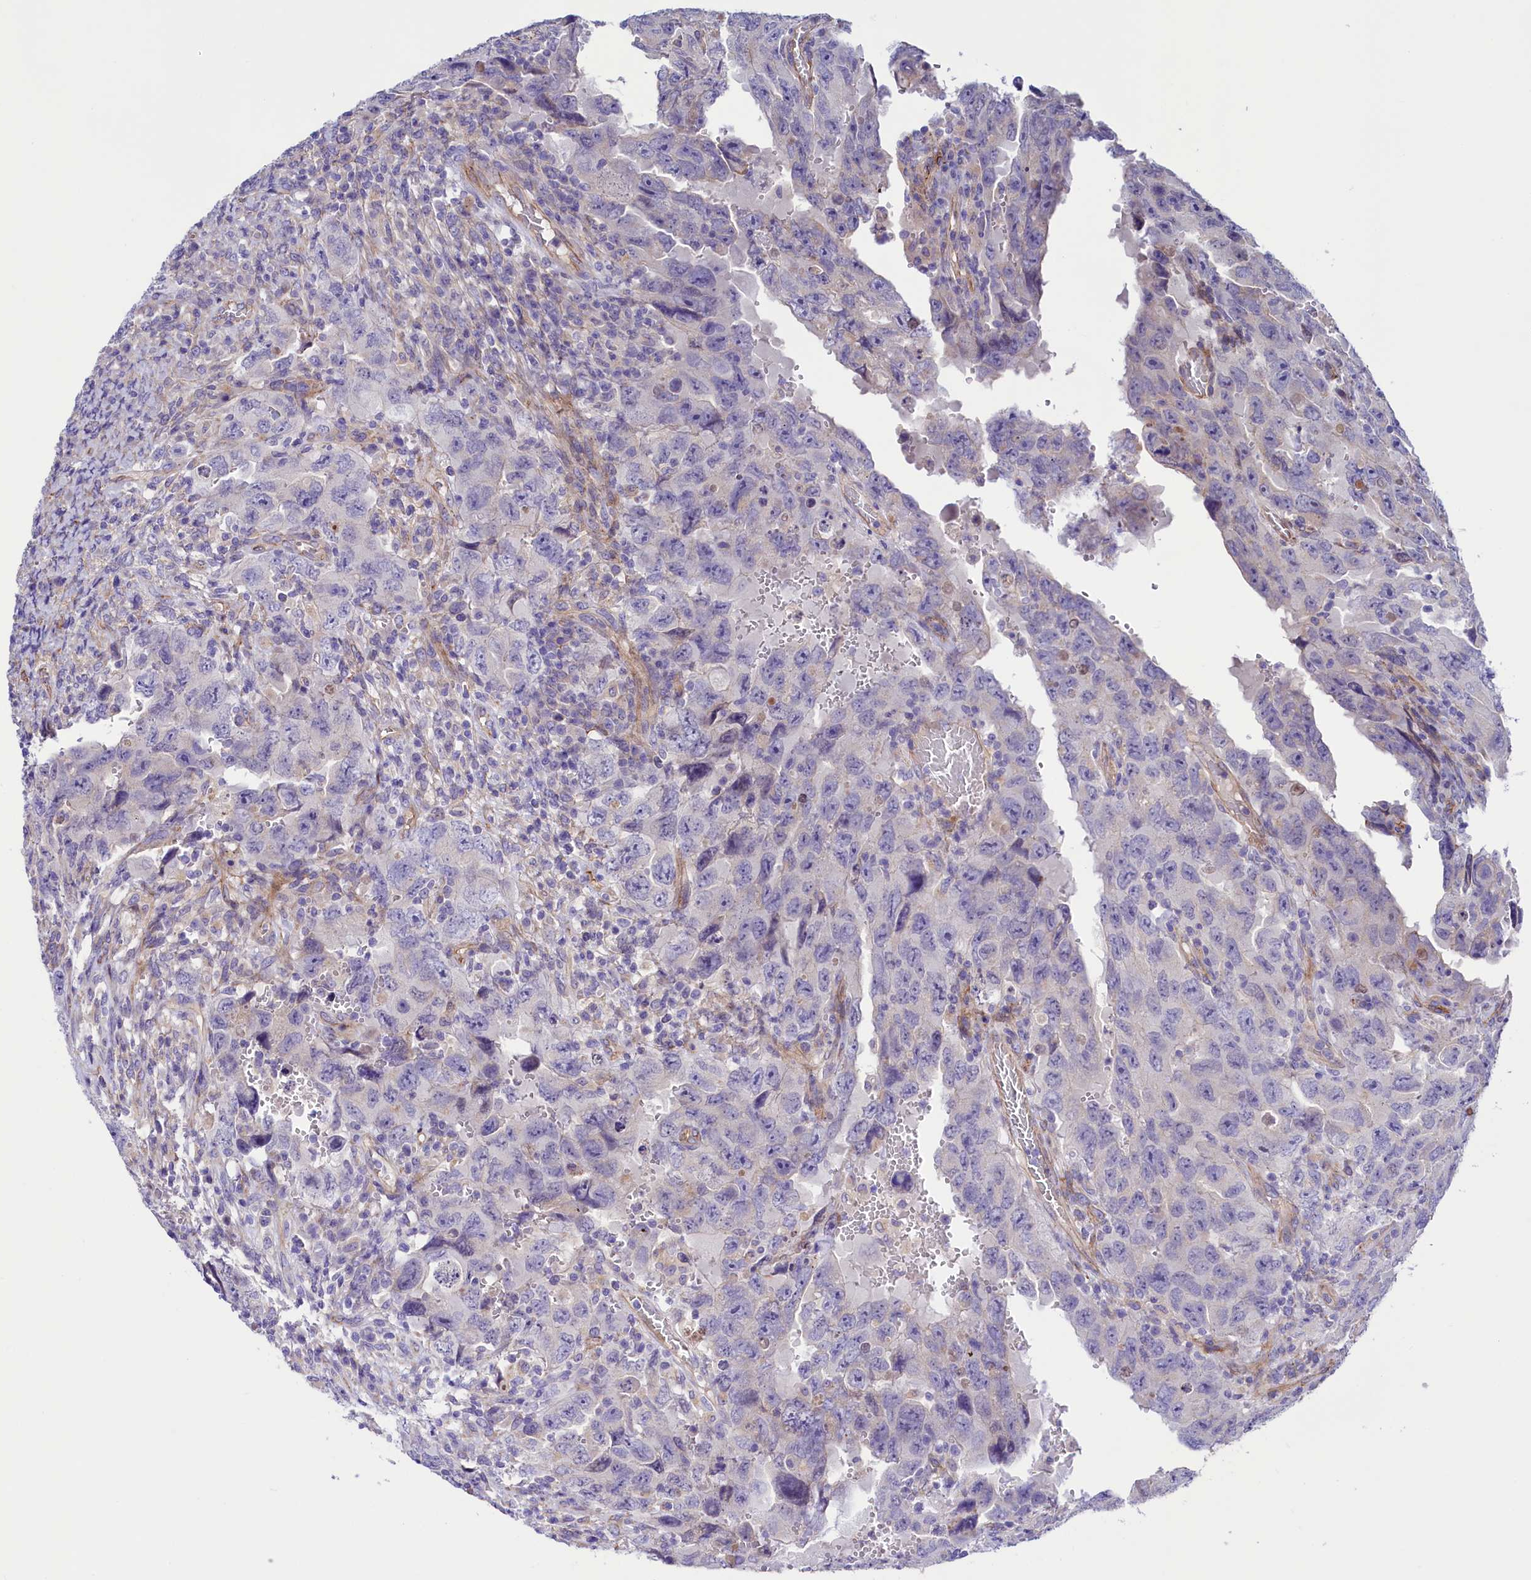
{"staining": {"intensity": "negative", "quantity": "none", "location": "none"}, "tissue": "testis cancer", "cell_type": "Tumor cells", "image_type": "cancer", "snomed": [{"axis": "morphology", "description": "Carcinoma, Embryonal, NOS"}, {"axis": "topography", "description": "Testis"}], "caption": "Tumor cells are negative for protein expression in human embryonal carcinoma (testis). The staining is performed using DAB (3,3'-diaminobenzidine) brown chromogen with nuclei counter-stained in using hematoxylin.", "gene": "SLF1", "patient": {"sex": "male", "age": 26}}